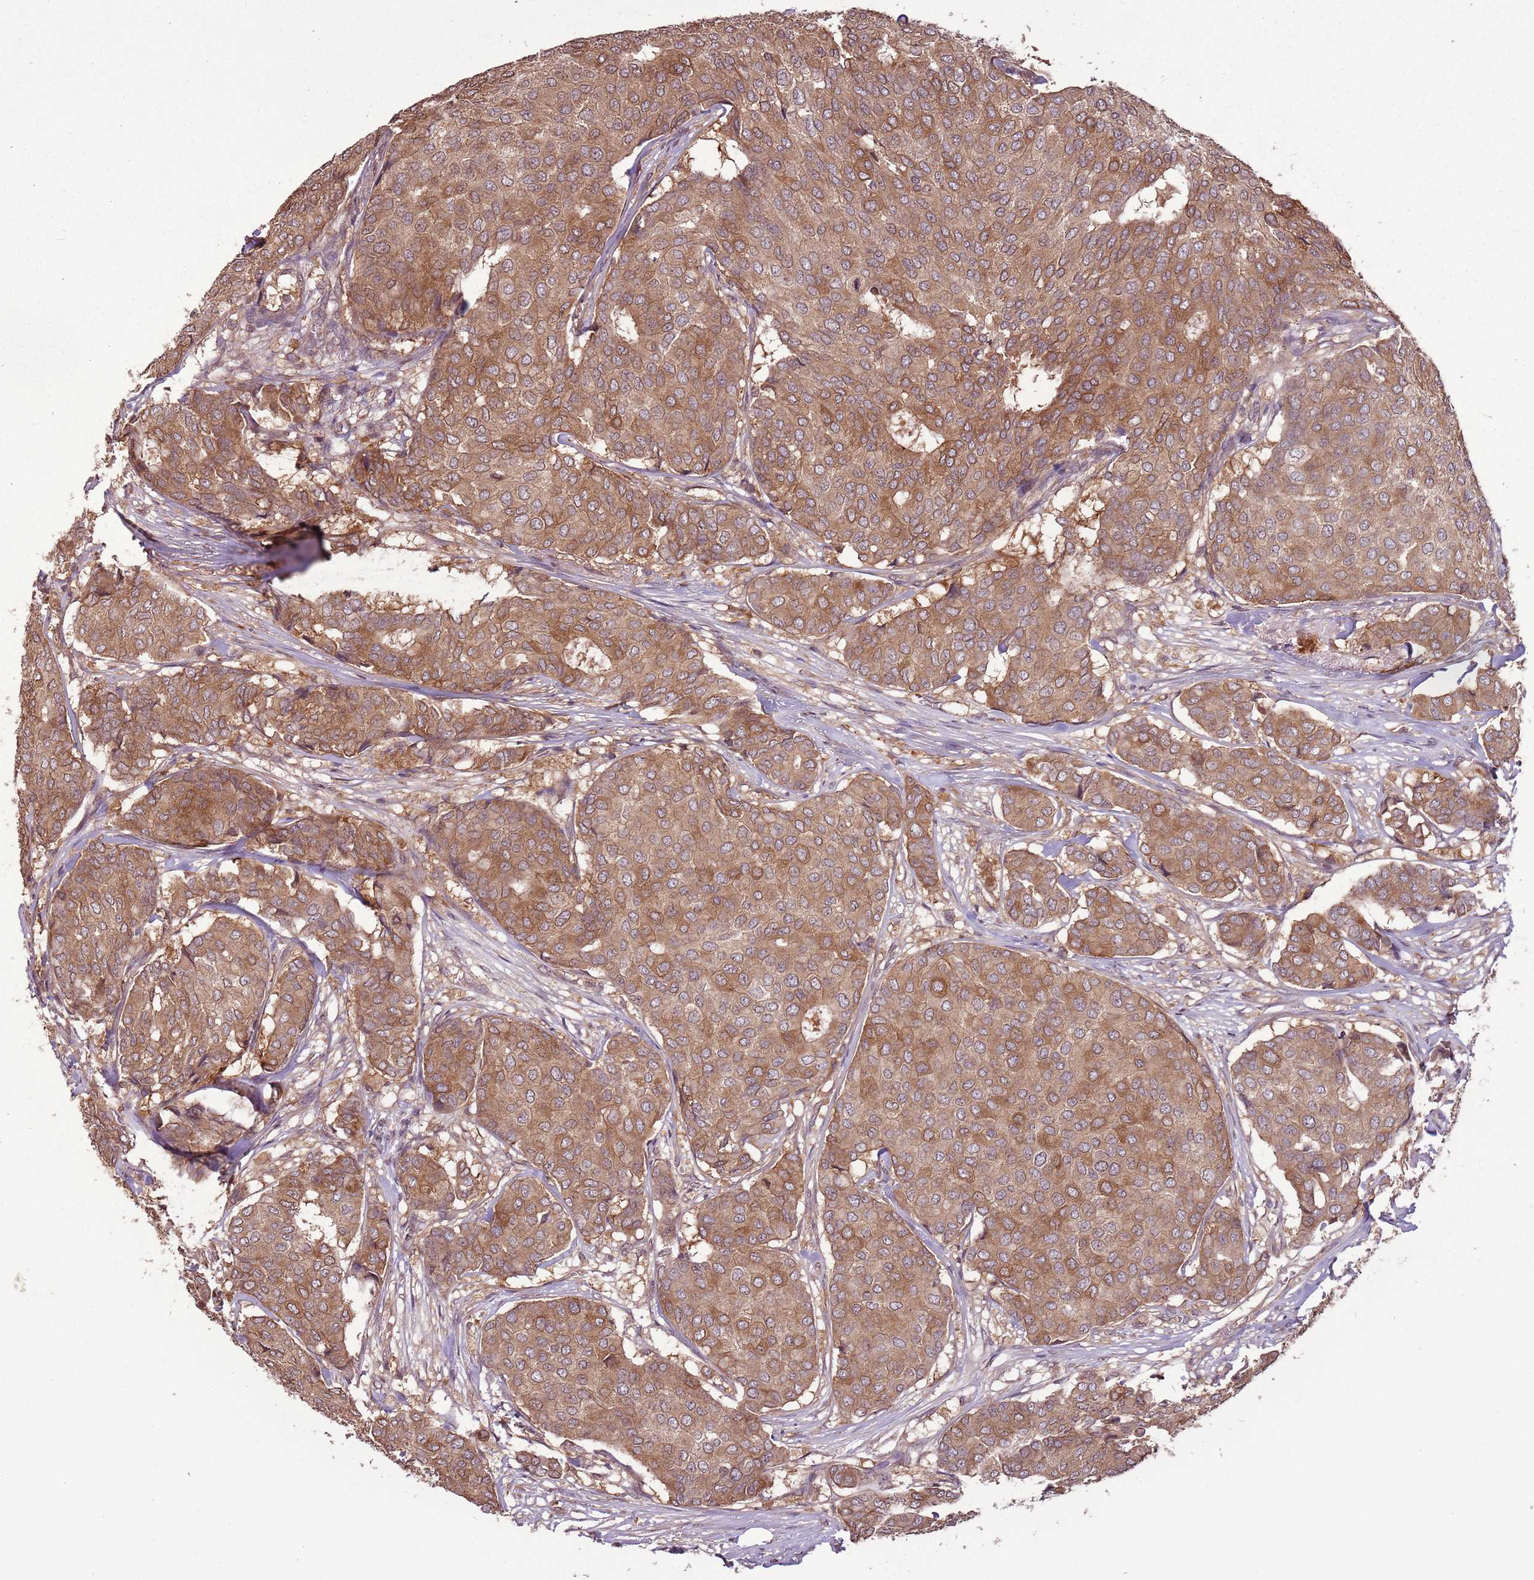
{"staining": {"intensity": "moderate", "quantity": ">75%", "location": "cytoplasmic/membranous"}, "tissue": "breast cancer", "cell_type": "Tumor cells", "image_type": "cancer", "snomed": [{"axis": "morphology", "description": "Duct carcinoma"}, {"axis": "topography", "description": "Breast"}], "caption": "High-power microscopy captured an IHC image of breast cancer, revealing moderate cytoplasmic/membranous expression in about >75% of tumor cells.", "gene": "CAPN9", "patient": {"sex": "female", "age": 75}}